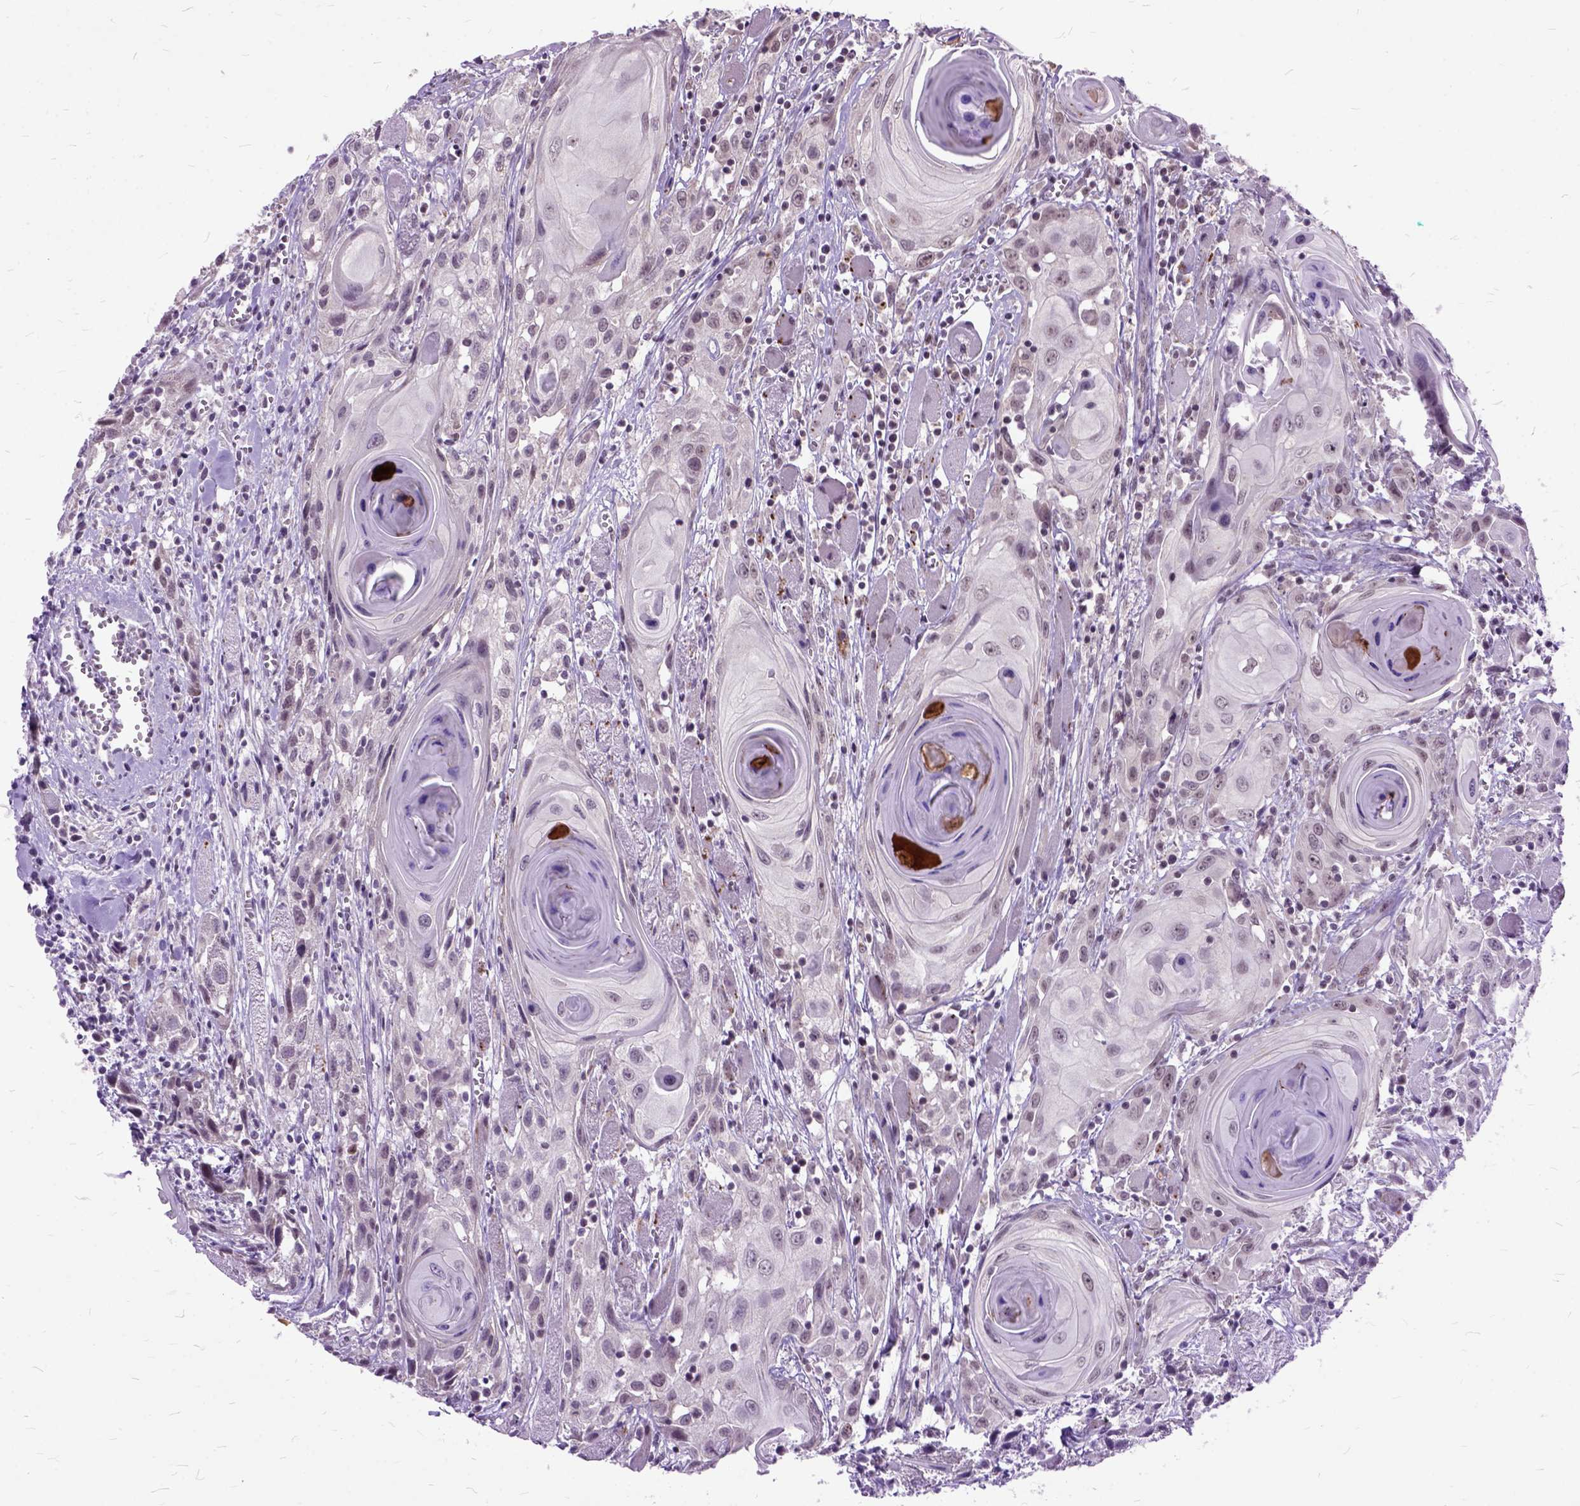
{"staining": {"intensity": "moderate", "quantity": ">75%", "location": "nuclear"}, "tissue": "head and neck cancer", "cell_type": "Tumor cells", "image_type": "cancer", "snomed": [{"axis": "morphology", "description": "Squamous cell carcinoma, NOS"}, {"axis": "topography", "description": "Head-Neck"}], "caption": "Moderate nuclear positivity is present in approximately >75% of tumor cells in head and neck cancer (squamous cell carcinoma).", "gene": "ORC5", "patient": {"sex": "female", "age": 80}}